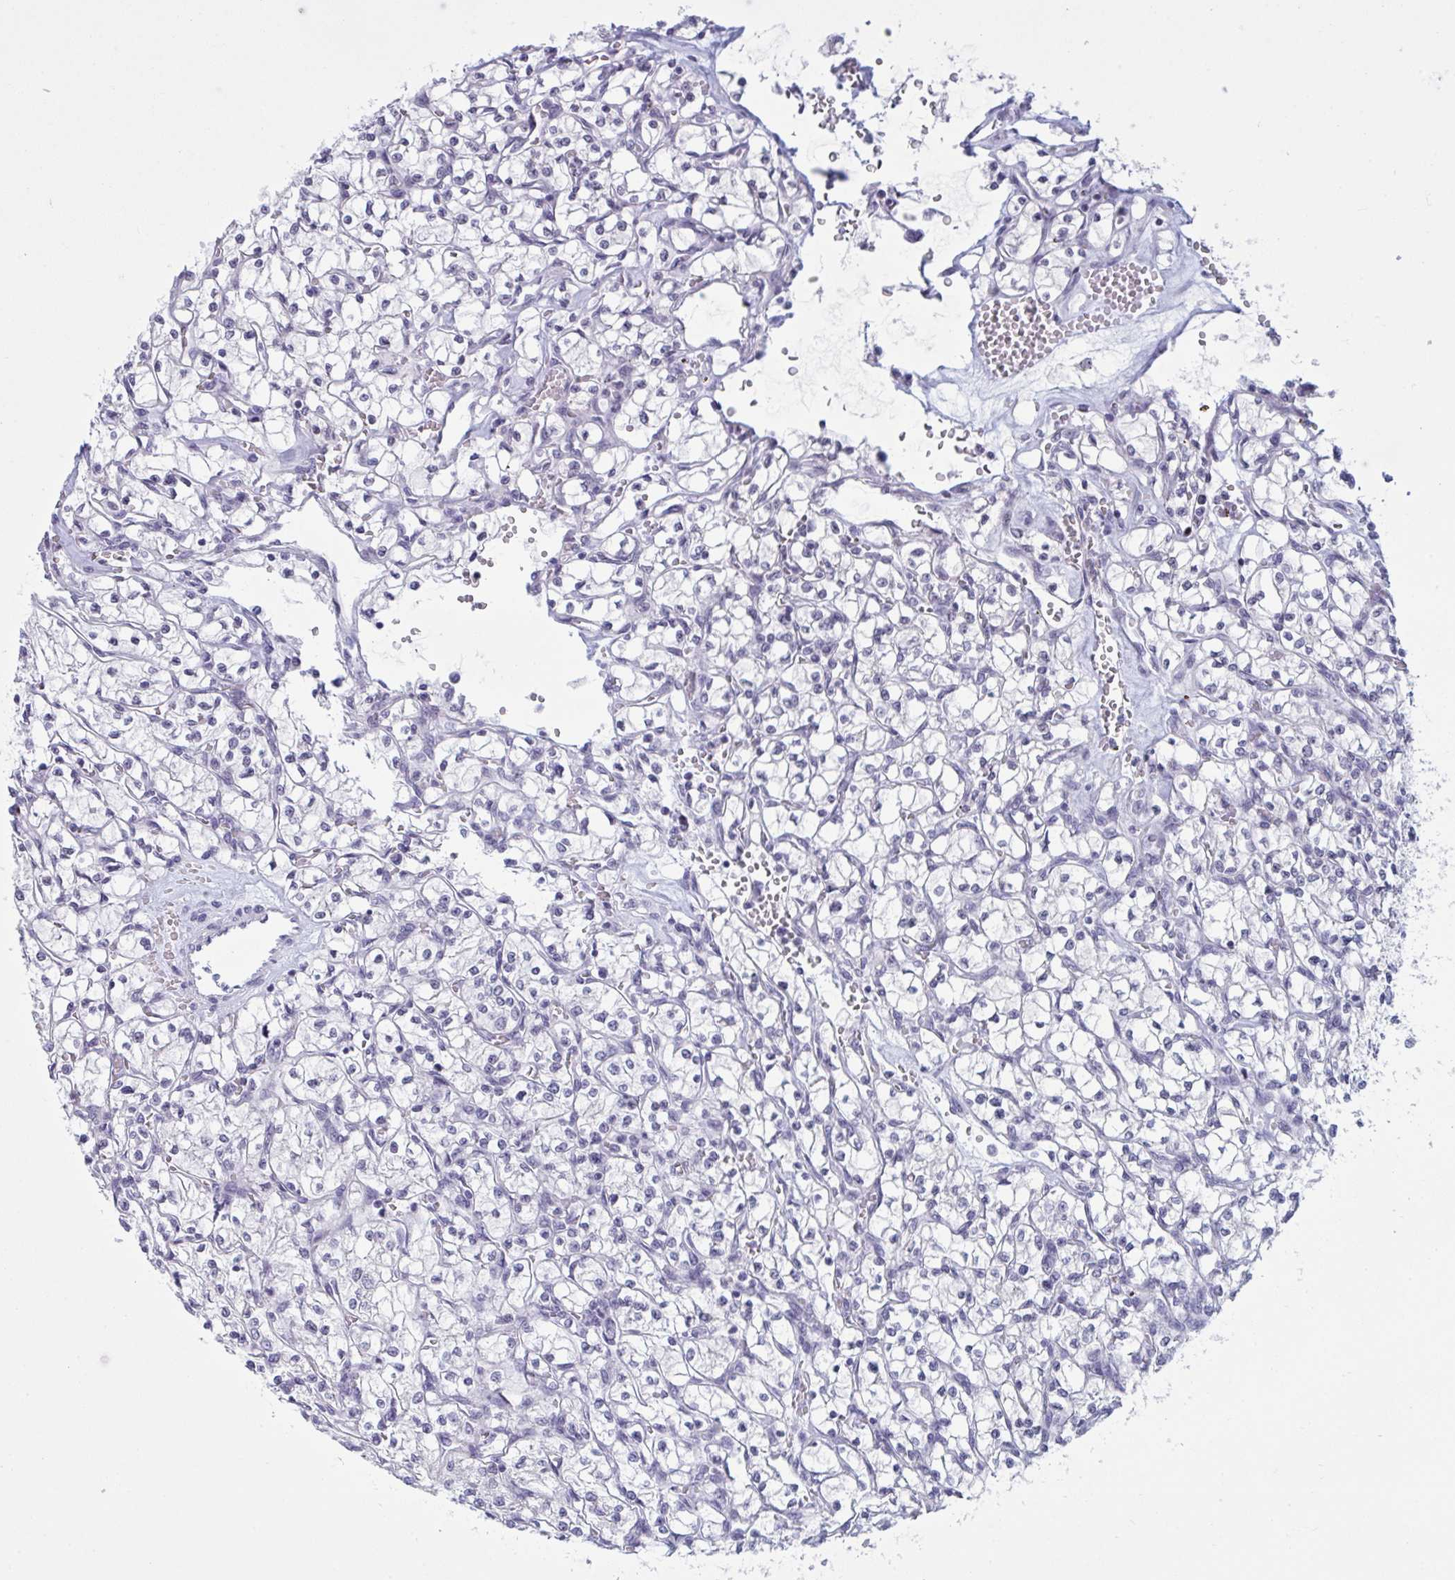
{"staining": {"intensity": "negative", "quantity": "none", "location": "none"}, "tissue": "renal cancer", "cell_type": "Tumor cells", "image_type": "cancer", "snomed": [{"axis": "morphology", "description": "Adenocarcinoma, NOS"}, {"axis": "topography", "description": "Kidney"}], "caption": "An IHC histopathology image of renal cancer (adenocarcinoma) is shown. There is no staining in tumor cells of renal cancer (adenocarcinoma).", "gene": "TGM6", "patient": {"sex": "female", "age": 64}}